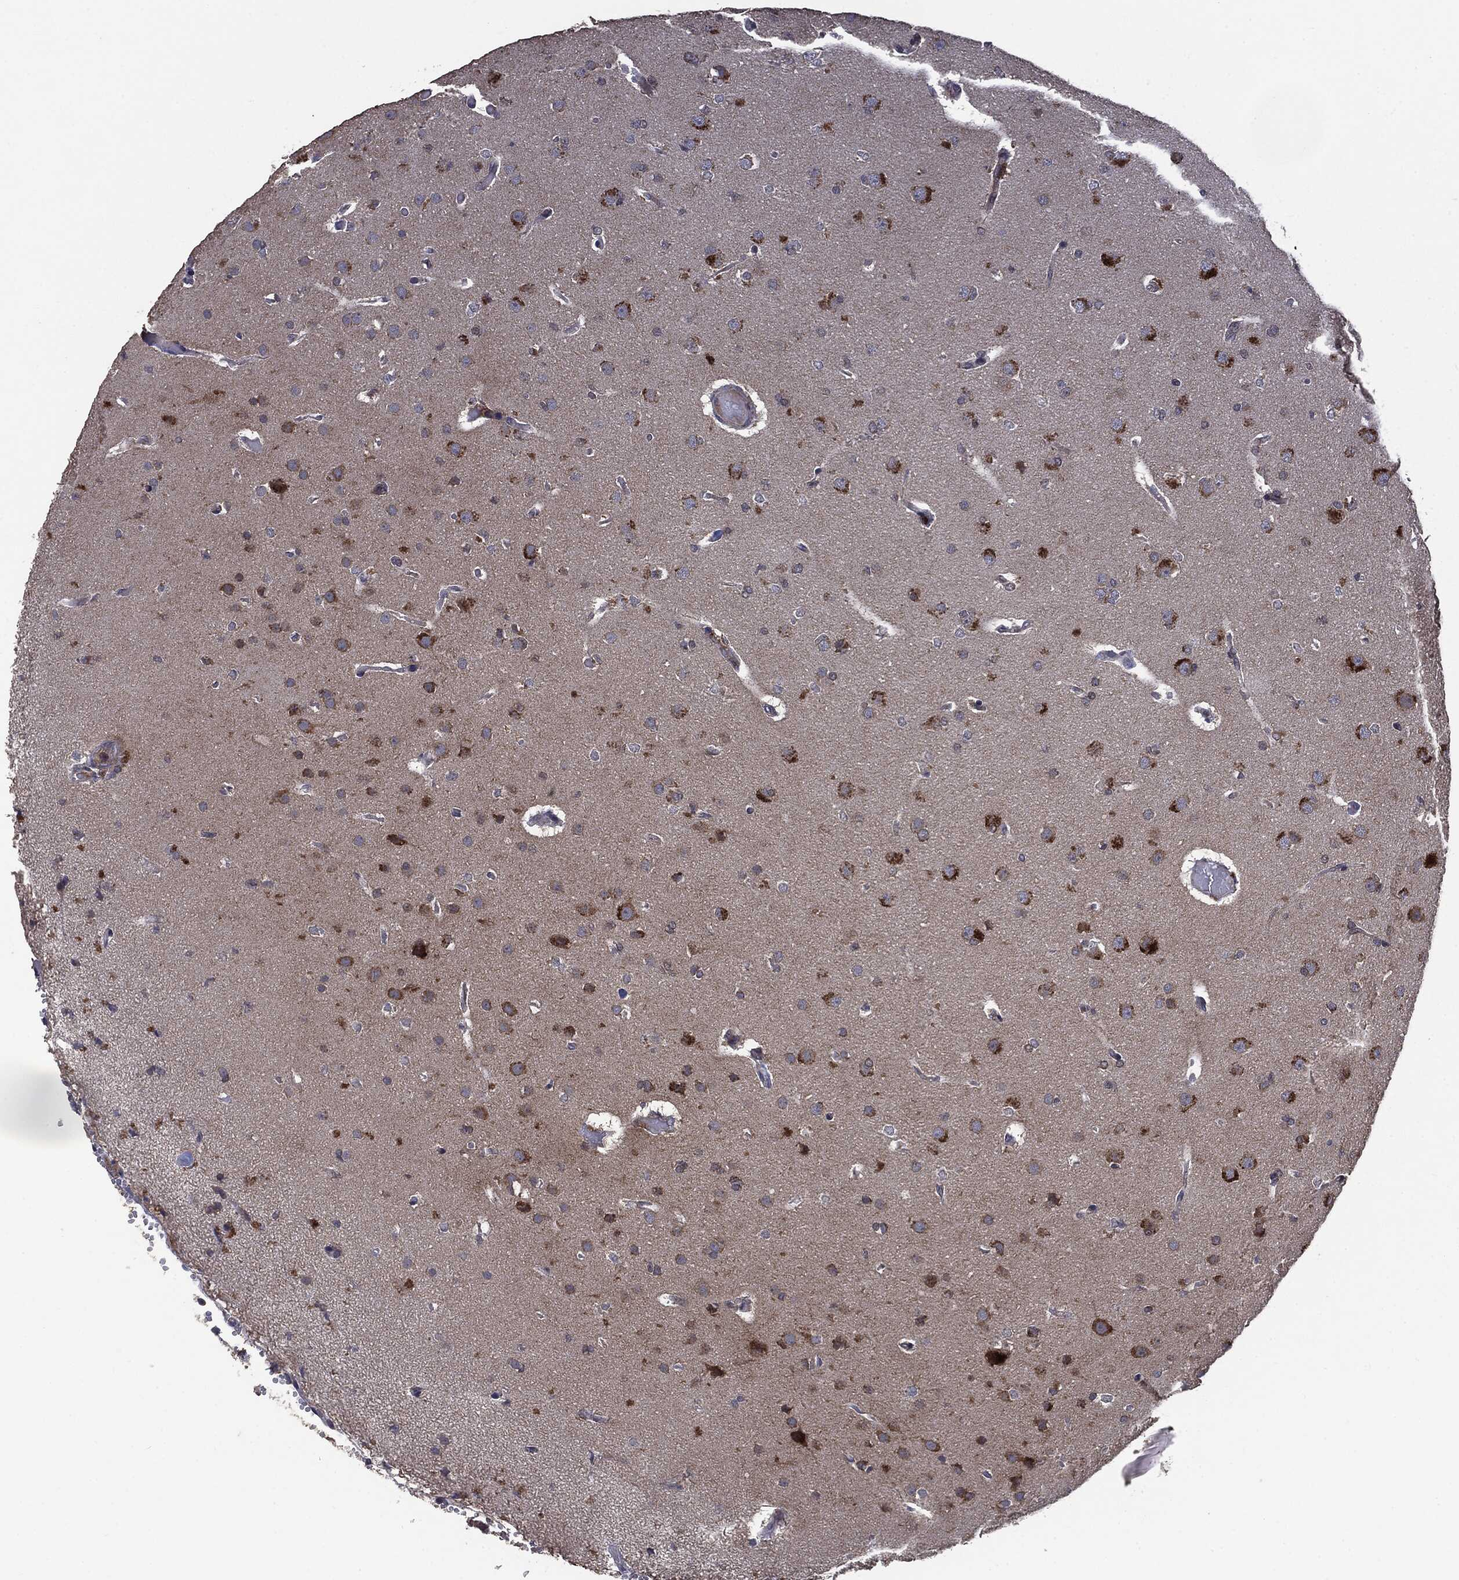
{"staining": {"intensity": "strong", "quantity": "<25%", "location": "cytoplasmic/membranous"}, "tissue": "glioma", "cell_type": "Tumor cells", "image_type": "cancer", "snomed": [{"axis": "morphology", "description": "Glioma, malignant, NOS"}, {"axis": "topography", "description": "Cerebral cortex"}], "caption": "This is a histology image of immunohistochemistry staining of malignant glioma, which shows strong expression in the cytoplasmic/membranous of tumor cells.", "gene": "MTOR", "patient": {"sex": "male", "age": 58}}